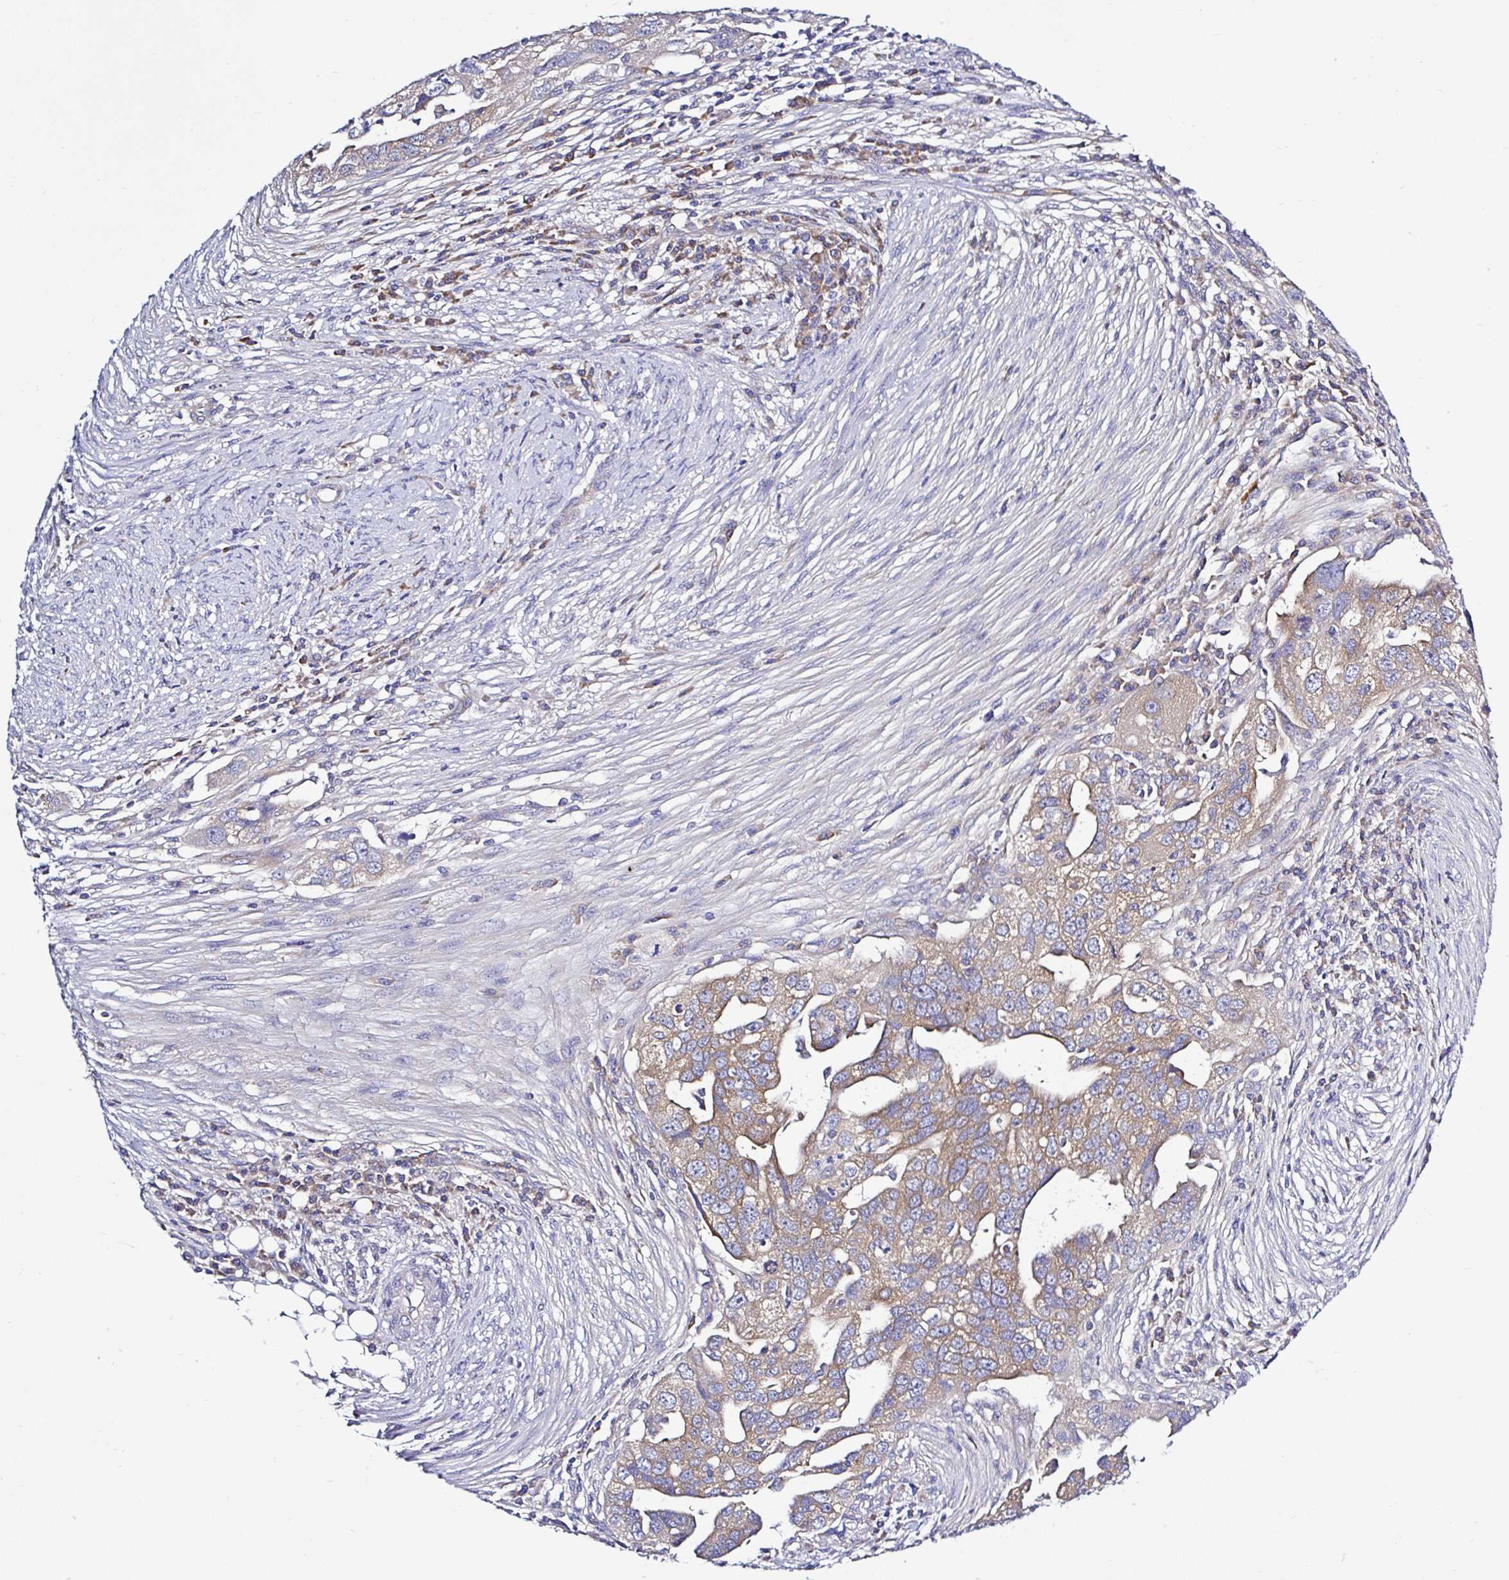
{"staining": {"intensity": "moderate", "quantity": ">75%", "location": "cytoplasmic/membranous"}, "tissue": "ovarian cancer", "cell_type": "Tumor cells", "image_type": "cancer", "snomed": [{"axis": "morphology", "description": "Carcinoma, endometroid"}, {"axis": "morphology", "description": "Cystadenocarcinoma, serous, NOS"}, {"axis": "topography", "description": "Ovary"}], "caption": "Ovarian serous cystadenocarcinoma tissue displays moderate cytoplasmic/membranous positivity in approximately >75% of tumor cells", "gene": "LARS1", "patient": {"sex": "female", "age": 45}}